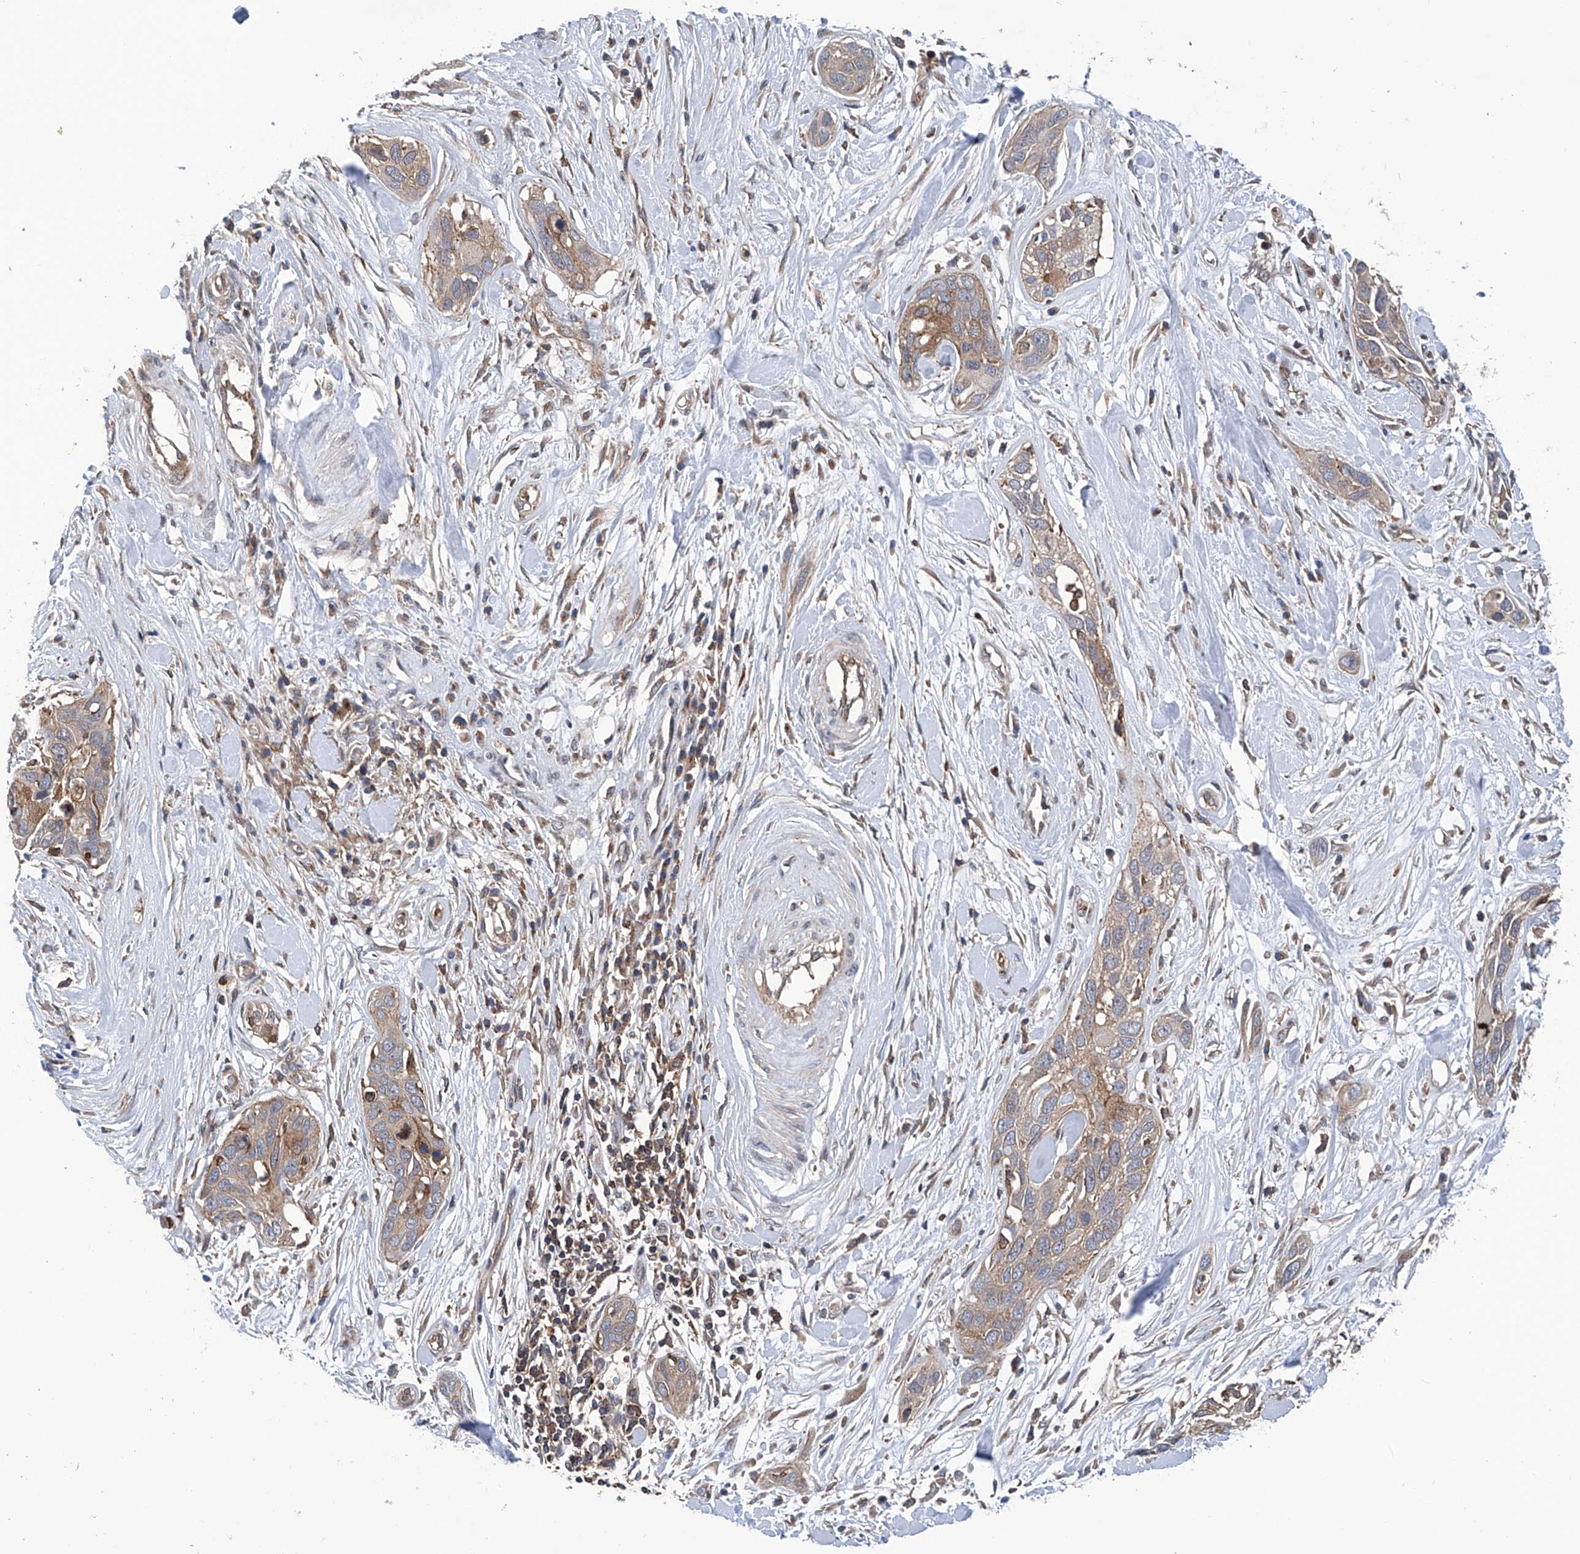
{"staining": {"intensity": "weak", "quantity": ">75%", "location": "cytoplasmic/membranous"}, "tissue": "pancreatic cancer", "cell_type": "Tumor cells", "image_type": "cancer", "snomed": [{"axis": "morphology", "description": "Adenocarcinoma, NOS"}, {"axis": "topography", "description": "Pancreas"}], "caption": "Human adenocarcinoma (pancreatic) stained with a protein marker reveals weak staining in tumor cells.", "gene": "SMAP1", "patient": {"sex": "female", "age": 60}}